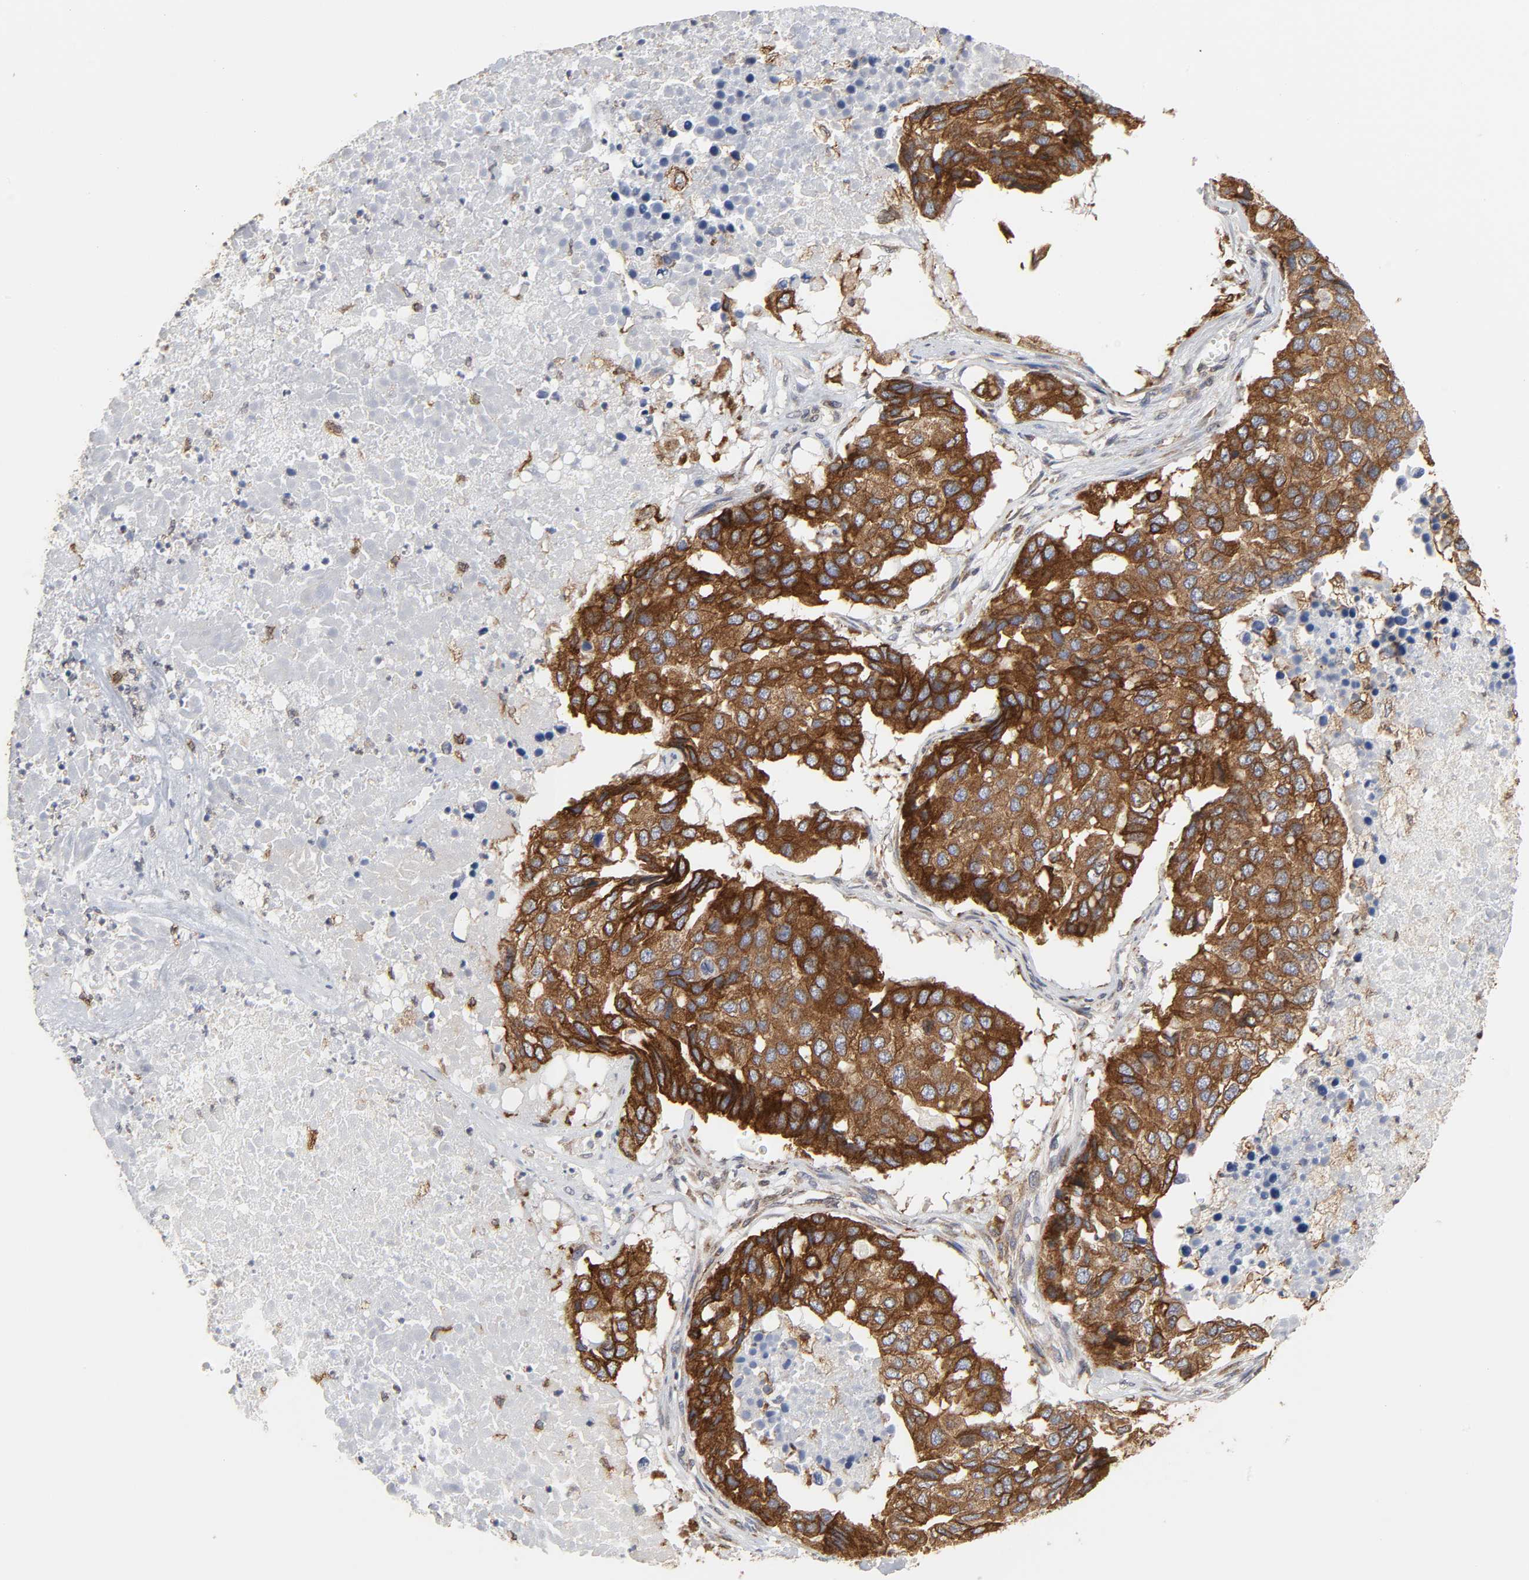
{"staining": {"intensity": "strong", "quantity": ">75%", "location": "cytoplasmic/membranous"}, "tissue": "pancreatic cancer", "cell_type": "Tumor cells", "image_type": "cancer", "snomed": [{"axis": "morphology", "description": "Adenocarcinoma, NOS"}, {"axis": "topography", "description": "Pancreas"}], "caption": "Protein expression analysis of human adenocarcinoma (pancreatic) reveals strong cytoplasmic/membranous staining in approximately >75% of tumor cells.", "gene": "POR", "patient": {"sex": "male", "age": 50}}